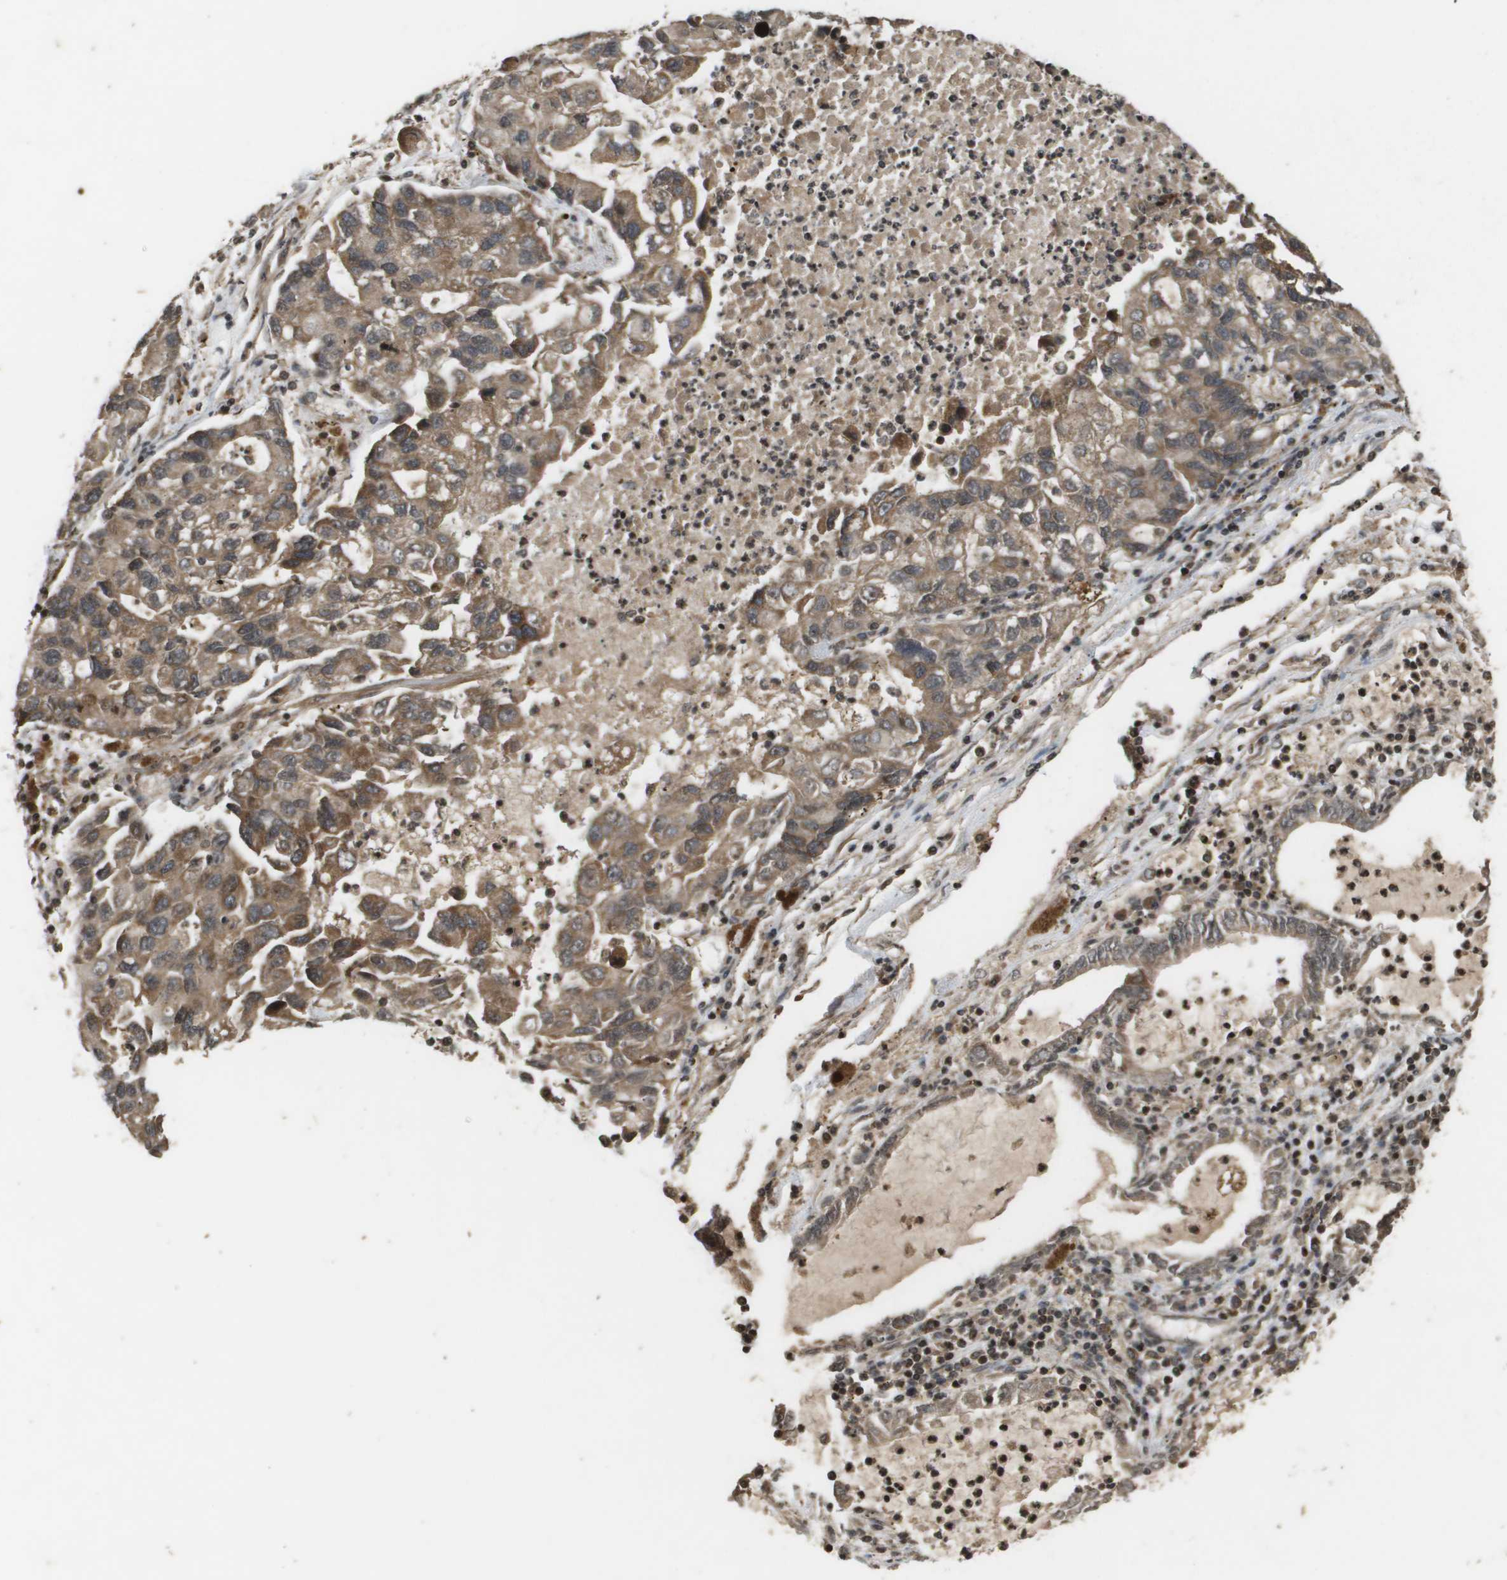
{"staining": {"intensity": "moderate", "quantity": ">75%", "location": "cytoplasmic/membranous,nuclear"}, "tissue": "lung cancer", "cell_type": "Tumor cells", "image_type": "cancer", "snomed": [{"axis": "morphology", "description": "Adenocarcinoma, NOS"}, {"axis": "topography", "description": "Lung"}], "caption": "Lung cancer (adenocarcinoma) tissue exhibits moderate cytoplasmic/membranous and nuclear staining in approximately >75% of tumor cells", "gene": "KIF11", "patient": {"sex": "female", "age": 51}}